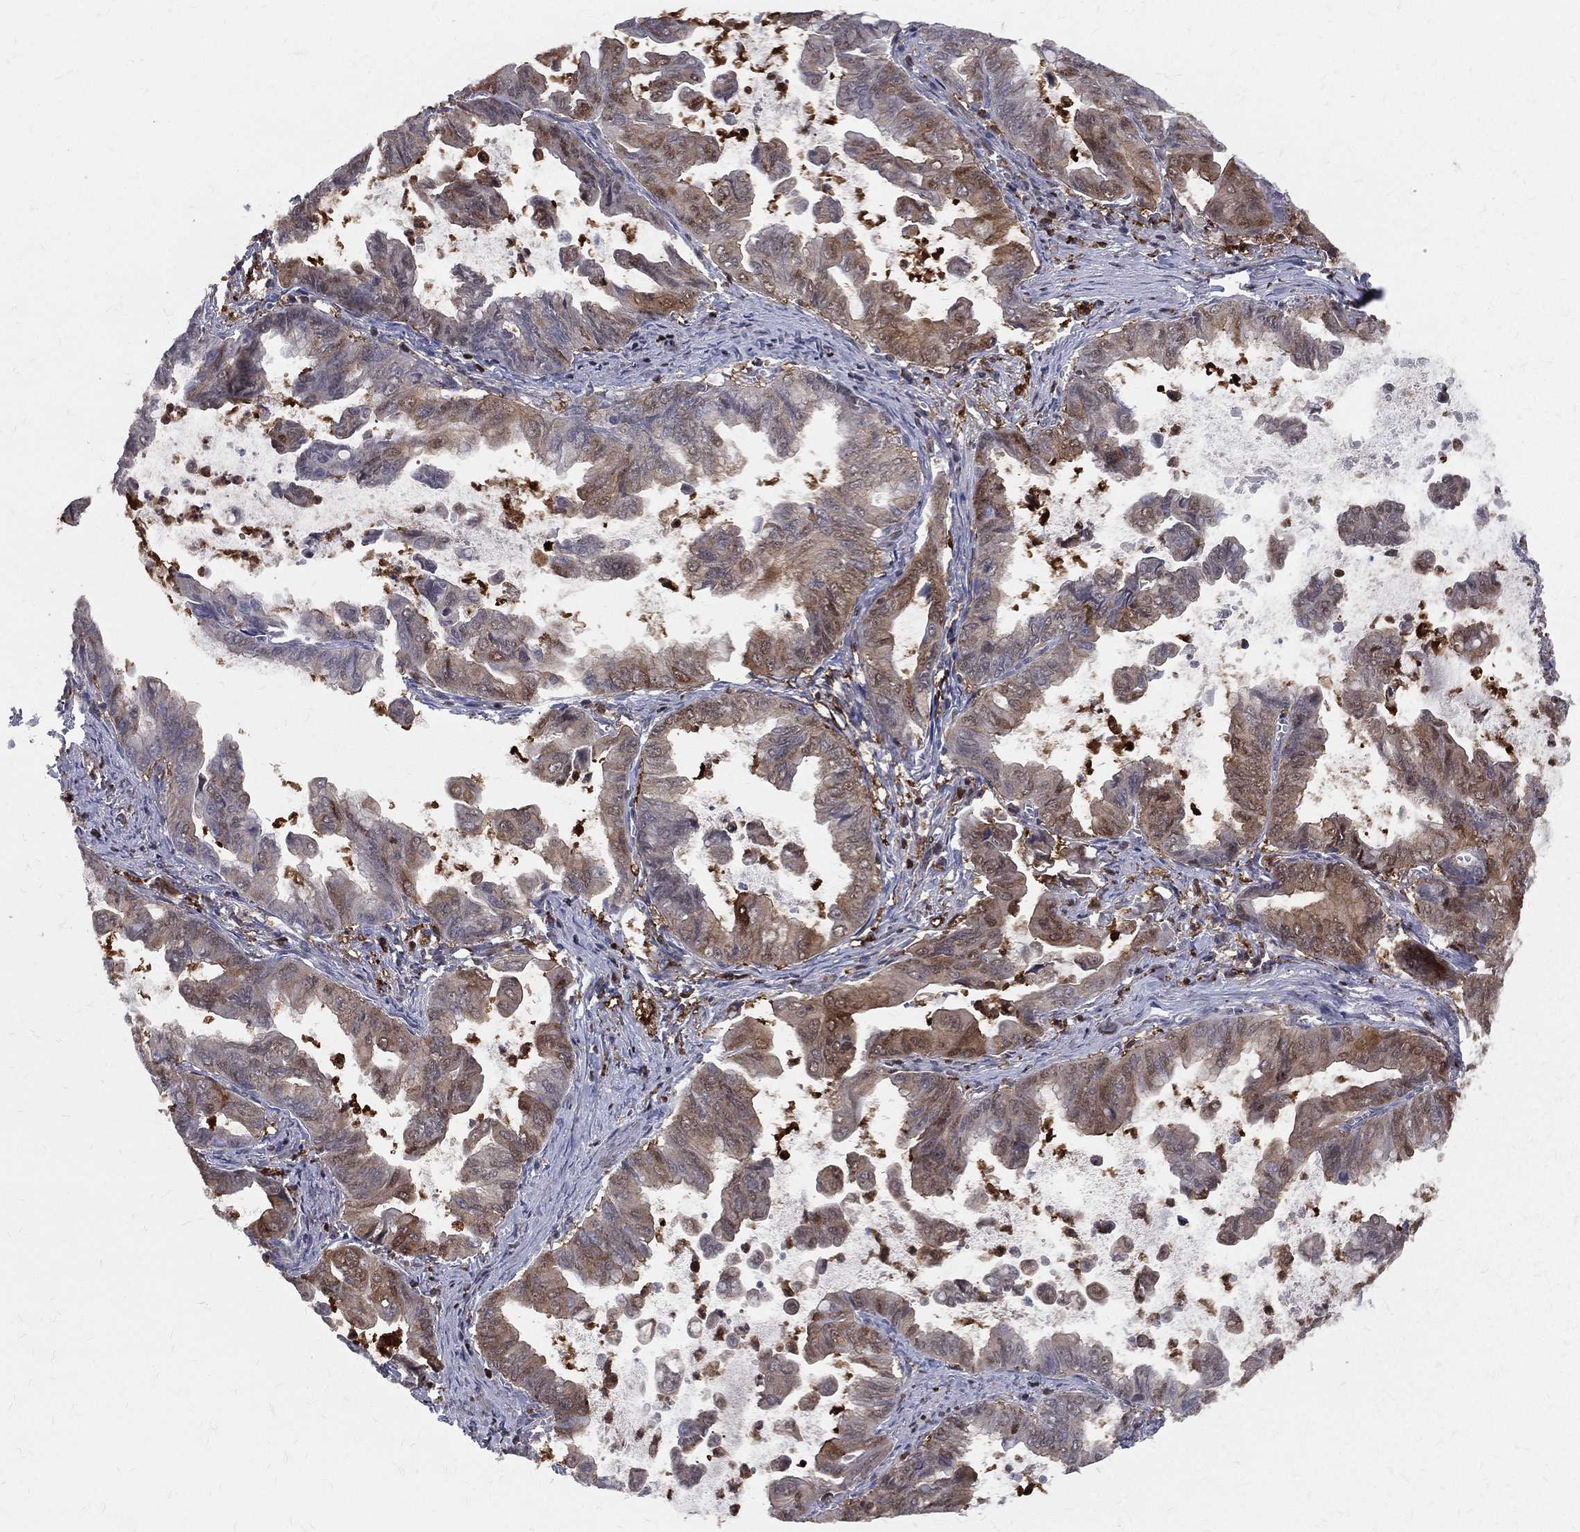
{"staining": {"intensity": "moderate", "quantity": "25%-75%", "location": "cytoplasmic/membranous"}, "tissue": "stomach cancer", "cell_type": "Tumor cells", "image_type": "cancer", "snomed": [{"axis": "morphology", "description": "Adenocarcinoma, NOS"}, {"axis": "topography", "description": "Stomach, upper"}], "caption": "Human adenocarcinoma (stomach) stained with a brown dye demonstrates moderate cytoplasmic/membranous positive staining in about 25%-75% of tumor cells.", "gene": "ENO1", "patient": {"sex": "male", "age": 80}}